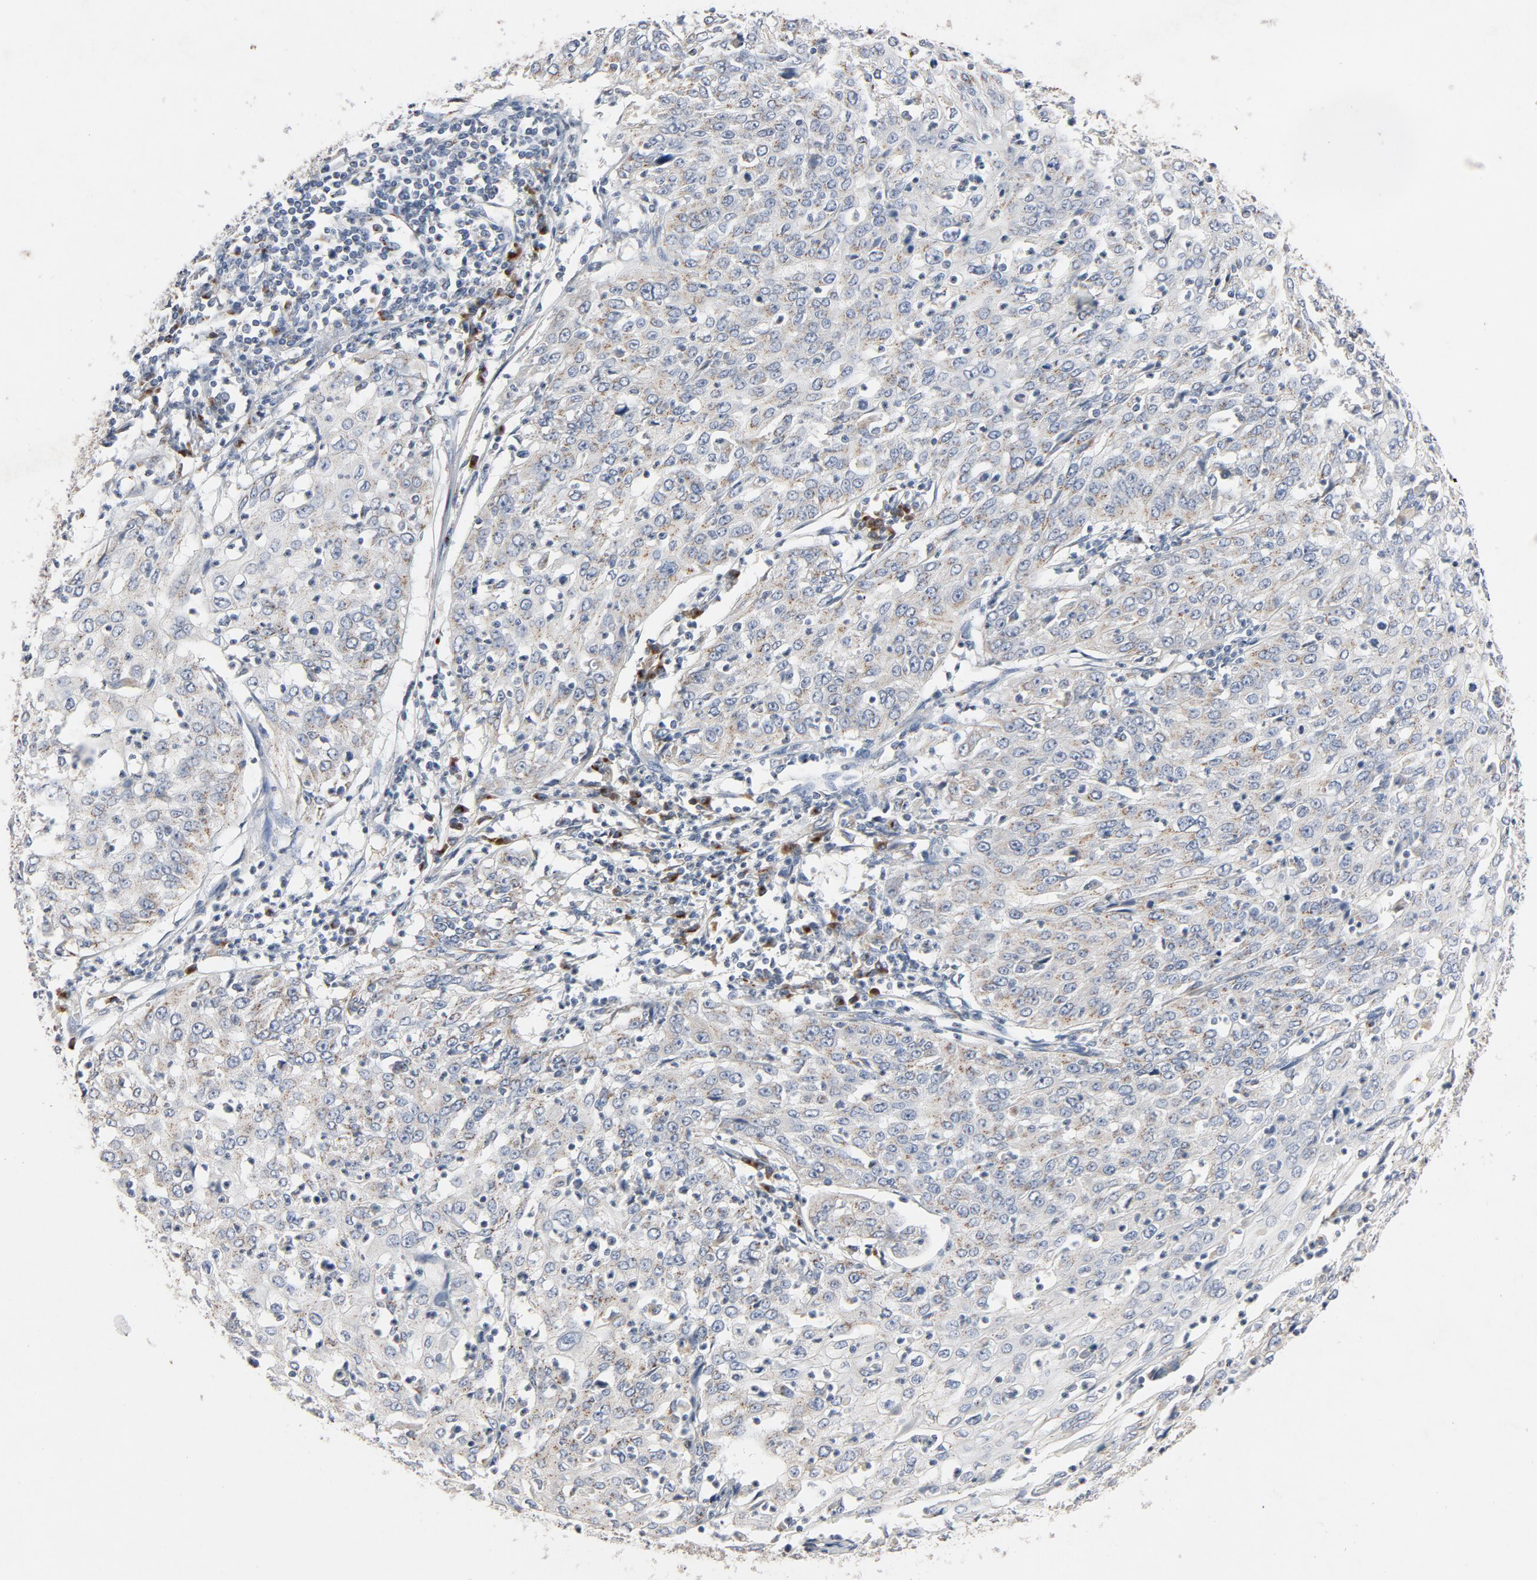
{"staining": {"intensity": "negative", "quantity": "none", "location": "none"}, "tissue": "cervical cancer", "cell_type": "Tumor cells", "image_type": "cancer", "snomed": [{"axis": "morphology", "description": "Squamous cell carcinoma, NOS"}, {"axis": "topography", "description": "Cervix"}], "caption": "IHC image of neoplastic tissue: cervical cancer stained with DAB exhibits no significant protein staining in tumor cells. (Stains: DAB (3,3'-diaminobenzidine) immunohistochemistry (IHC) with hematoxylin counter stain, Microscopy: brightfield microscopy at high magnification).", "gene": "LMAN2", "patient": {"sex": "female", "age": 54}}